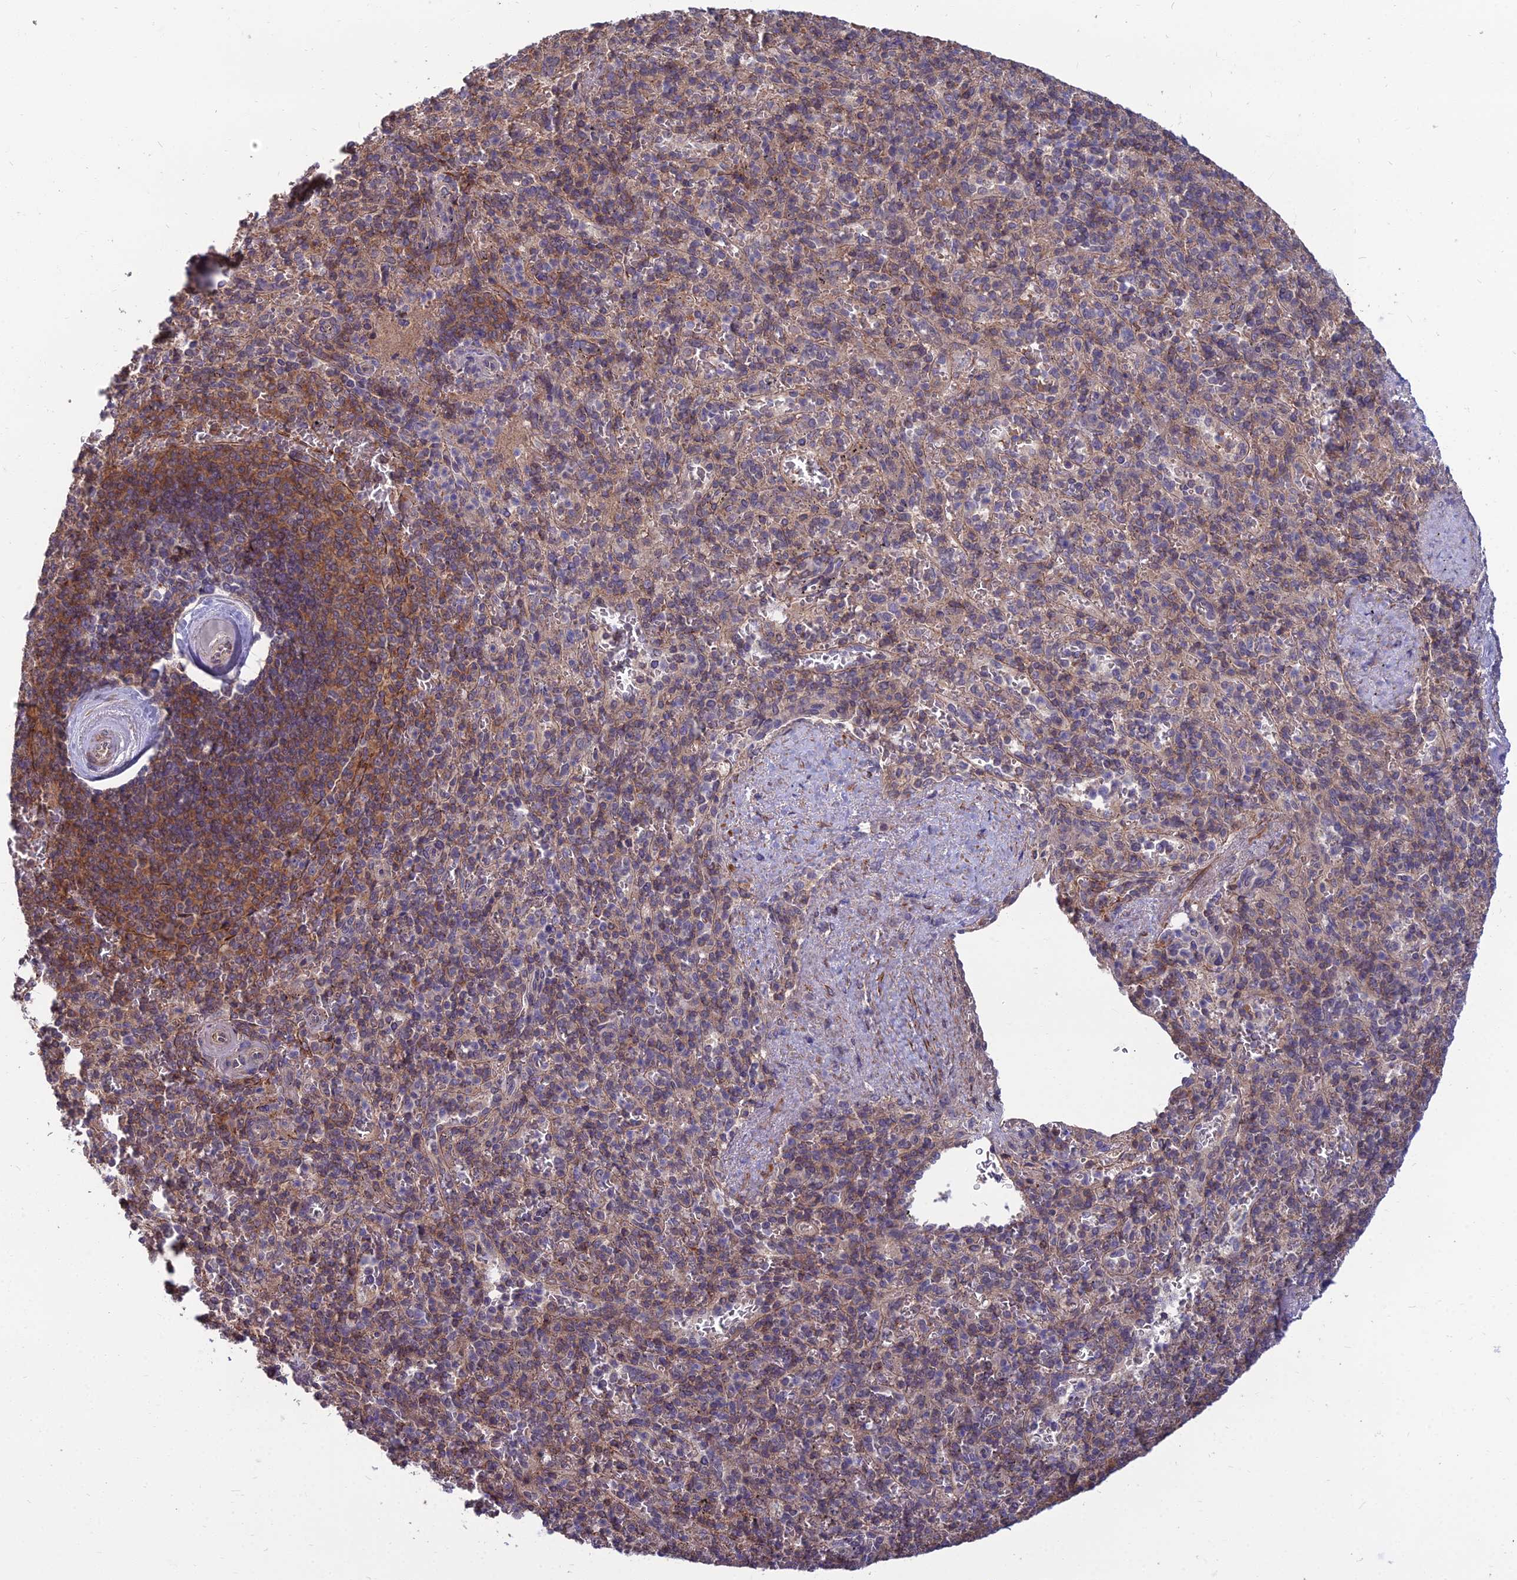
{"staining": {"intensity": "moderate", "quantity": "25%-75%", "location": "cytoplasmic/membranous"}, "tissue": "spleen", "cell_type": "Cells in red pulp", "image_type": "normal", "snomed": [{"axis": "morphology", "description": "Normal tissue, NOS"}, {"axis": "topography", "description": "Spleen"}], "caption": "Approximately 25%-75% of cells in red pulp in normal spleen reveal moderate cytoplasmic/membranous protein positivity as visualized by brown immunohistochemical staining.", "gene": "OPA3", "patient": {"sex": "male", "age": 82}}